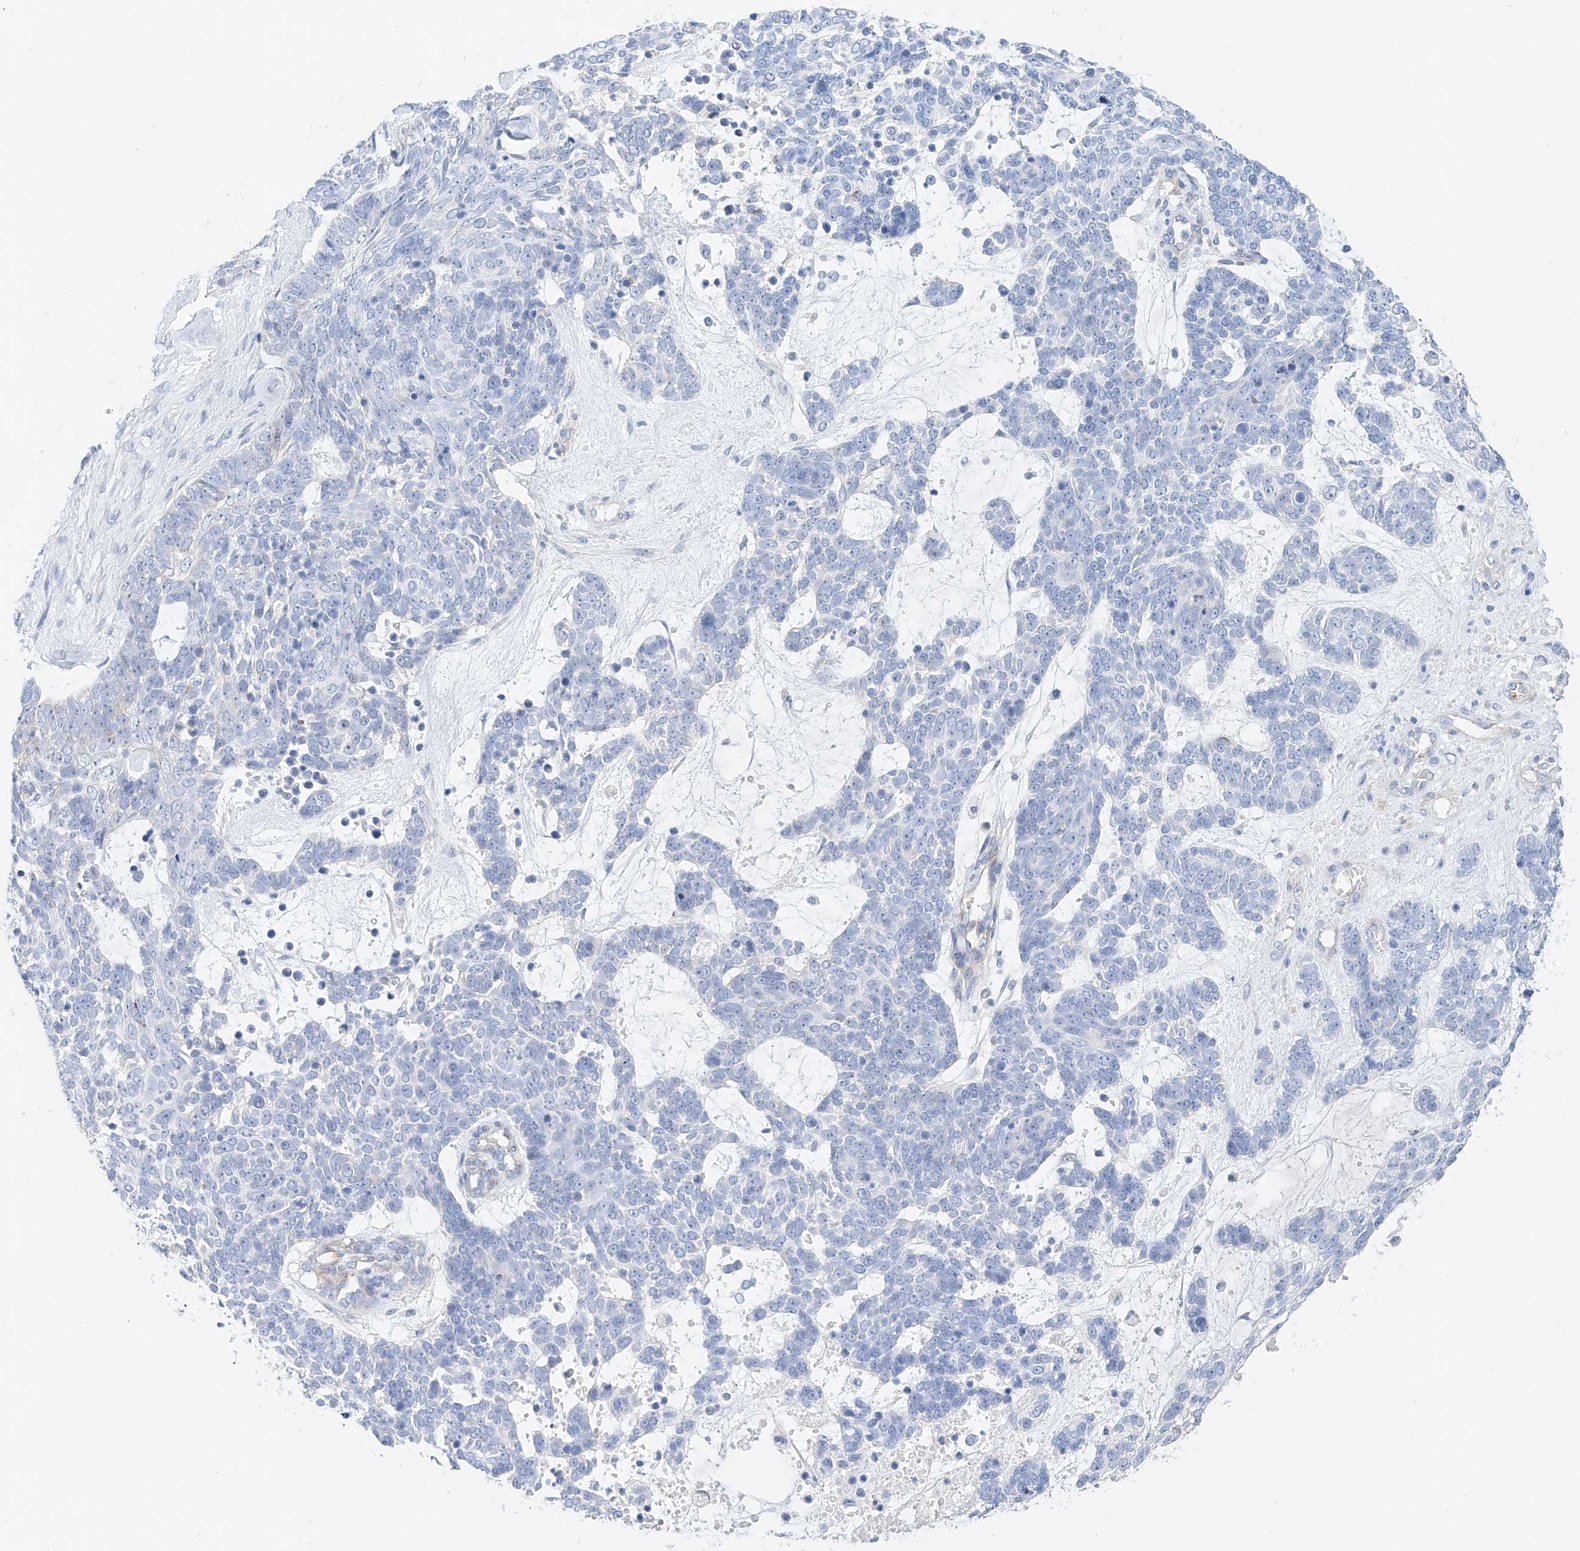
{"staining": {"intensity": "negative", "quantity": "none", "location": "none"}, "tissue": "skin cancer", "cell_type": "Tumor cells", "image_type": "cancer", "snomed": [{"axis": "morphology", "description": "Basal cell carcinoma"}, {"axis": "topography", "description": "Skin"}], "caption": "IHC photomicrograph of neoplastic tissue: skin cancer stained with DAB demonstrates no significant protein positivity in tumor cells.", "gene": "SBSPON", "patient": {"sex": "female", "age": 81}}